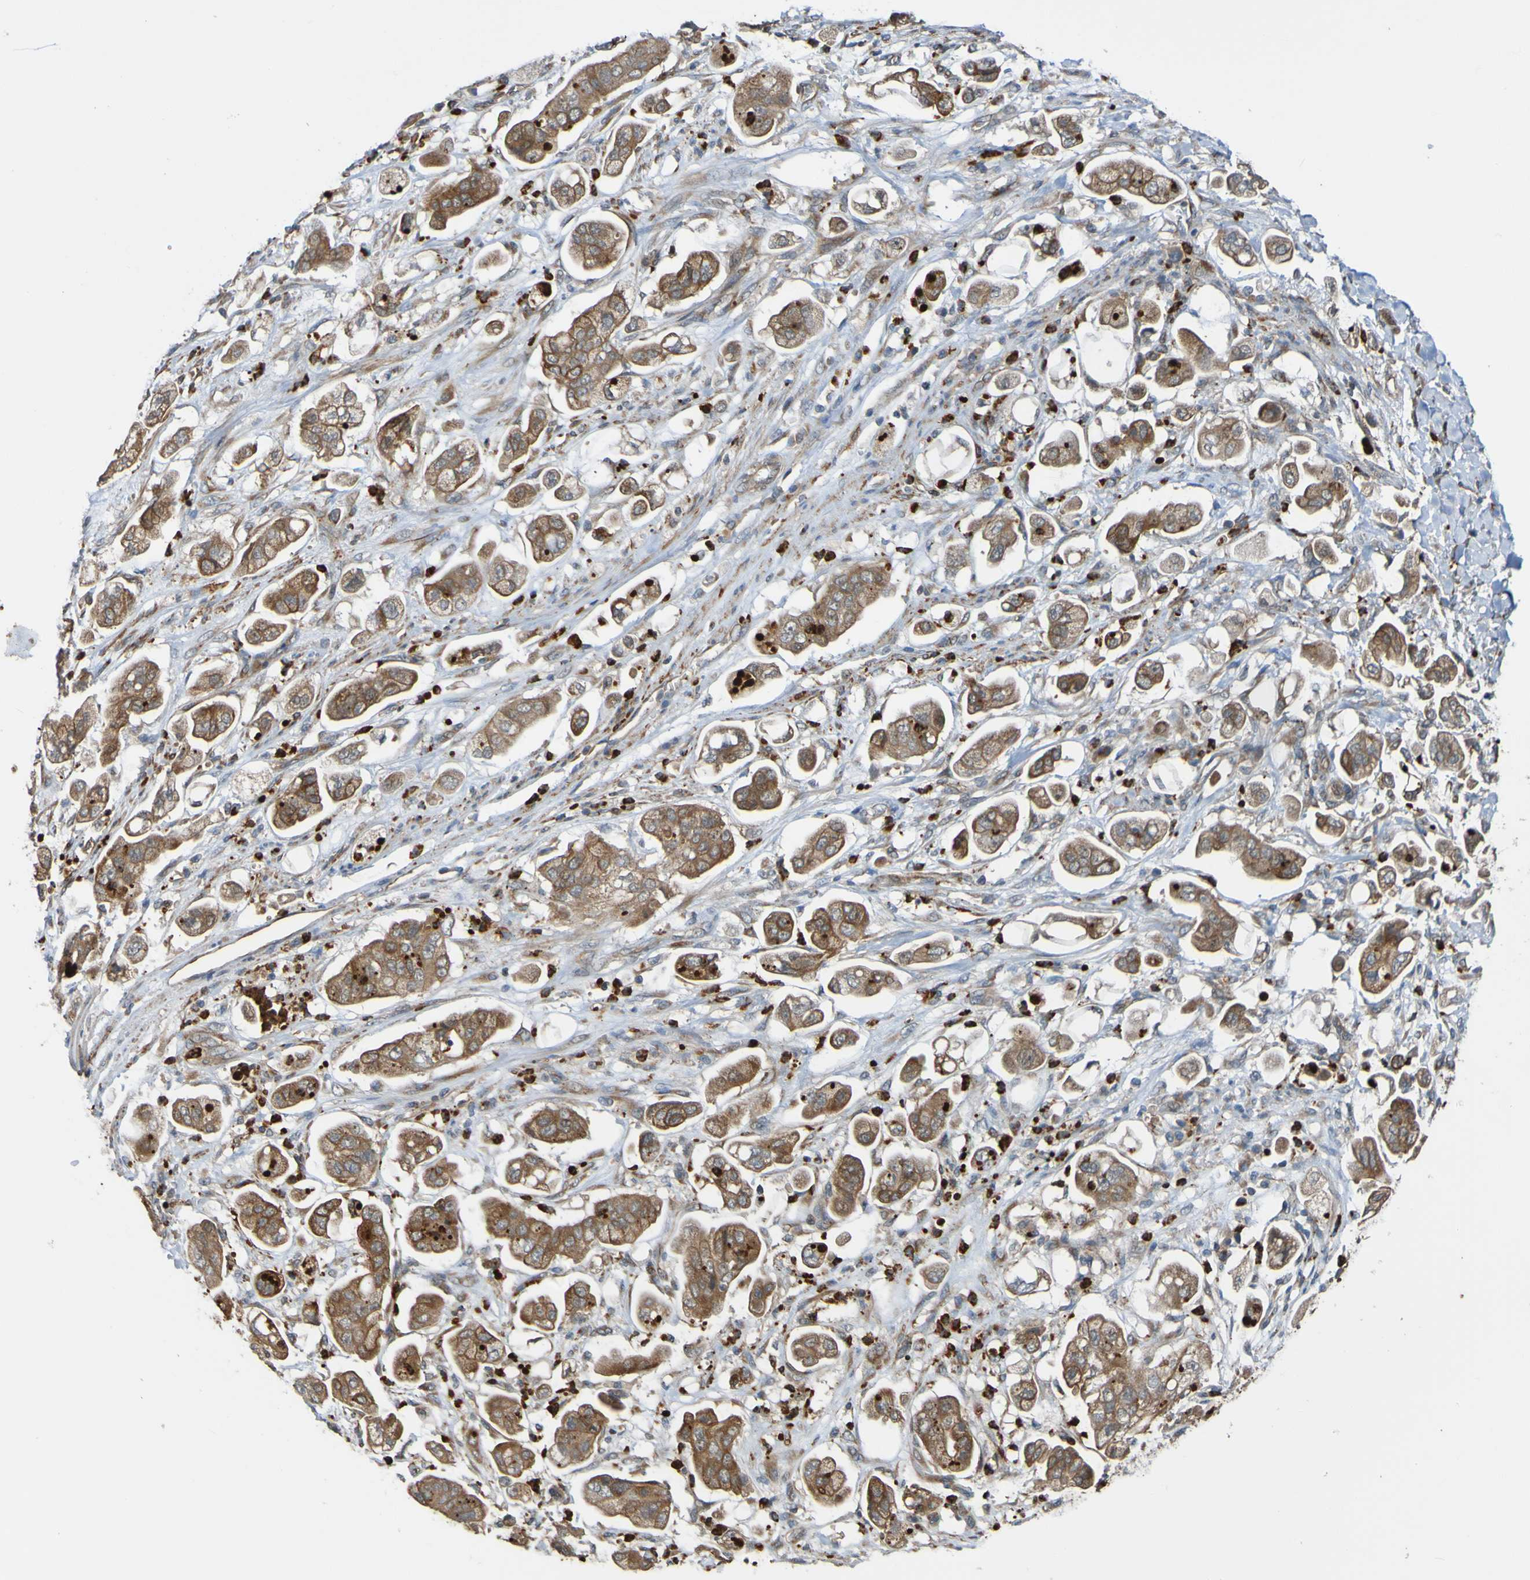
{"staining": {"intensity": "moderate", "quantity": ">75%", "location": "cytoplasmic/membranous"}, "tissue": "stomach cancer", "cell_type": "Tumor cells", "image_type": "cancer", "snomed": [{"axis": "morphology", "description": "Adenocarcinoma, NOS"}, {"axis": "topography", "description": "Stomach"}], "caption": "Immunohistochemical staining of stomach cancer (adenocarcinoma) shows moderate cytoplasmic/membranous protein expression in about >75% of tumor cells.", "gene": "ST8SIA6", "patient": {"sex": "male", "age": 62}}